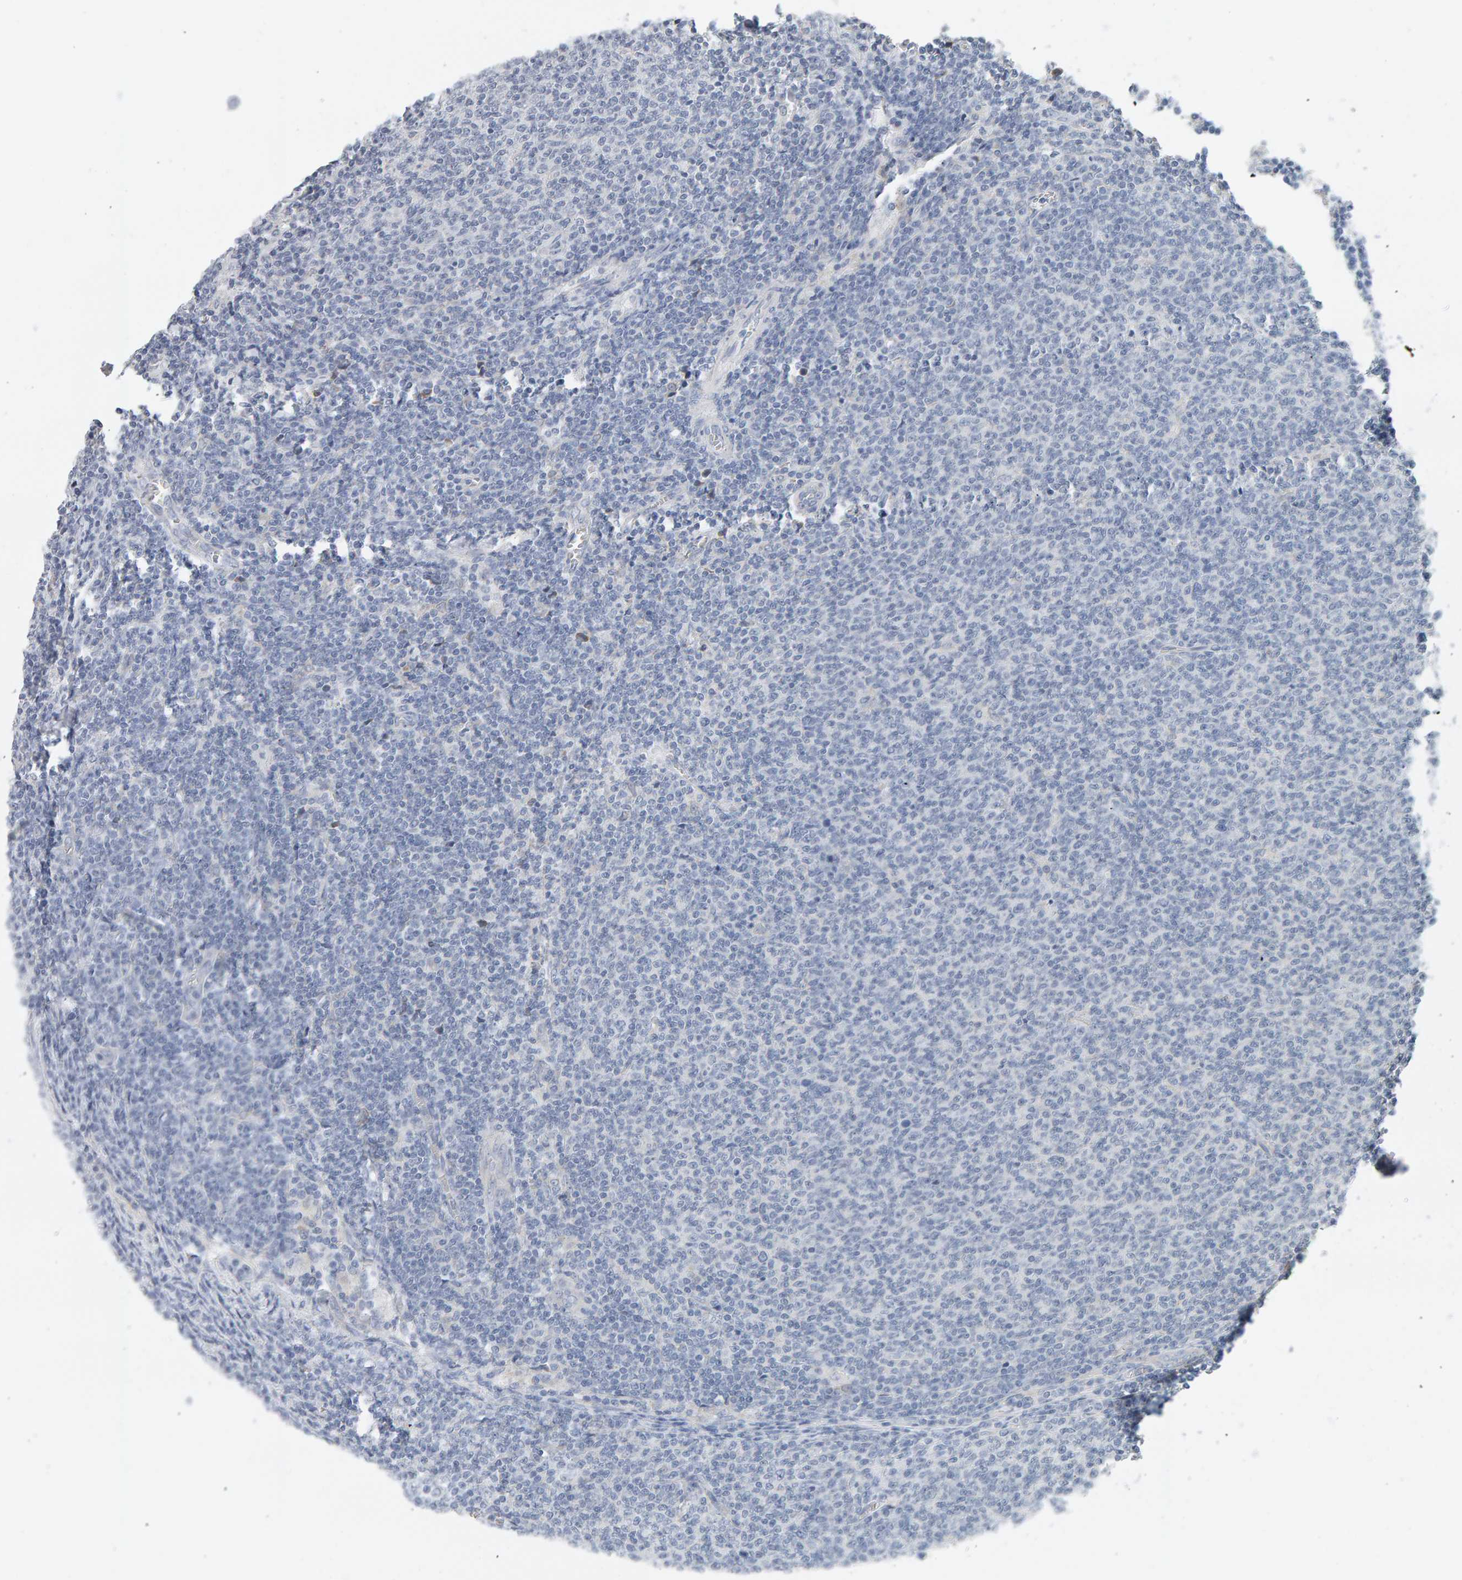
{"staining": {"intensity": "negative", "quantity": "none", "location": "none"}, "tissue": "lymphoma", "cell_type": "Tumor cells", "image_type": "cancer", "snomed": [{"axis": "morphology", "description": "Malignant lymphoma, non-Hodgkin's type, Low grade"}, {"axis": "topography", "description": "Lymph node"}], "caption": "IHC micrograph of neoplastic tissue: lymphoma stained with DAB (3,3'-diaminobenzidine) shows no significant protein expression in tumor cells.", "gene": "ADHFE1", "patient": {"sex": "male", "age": 66}}